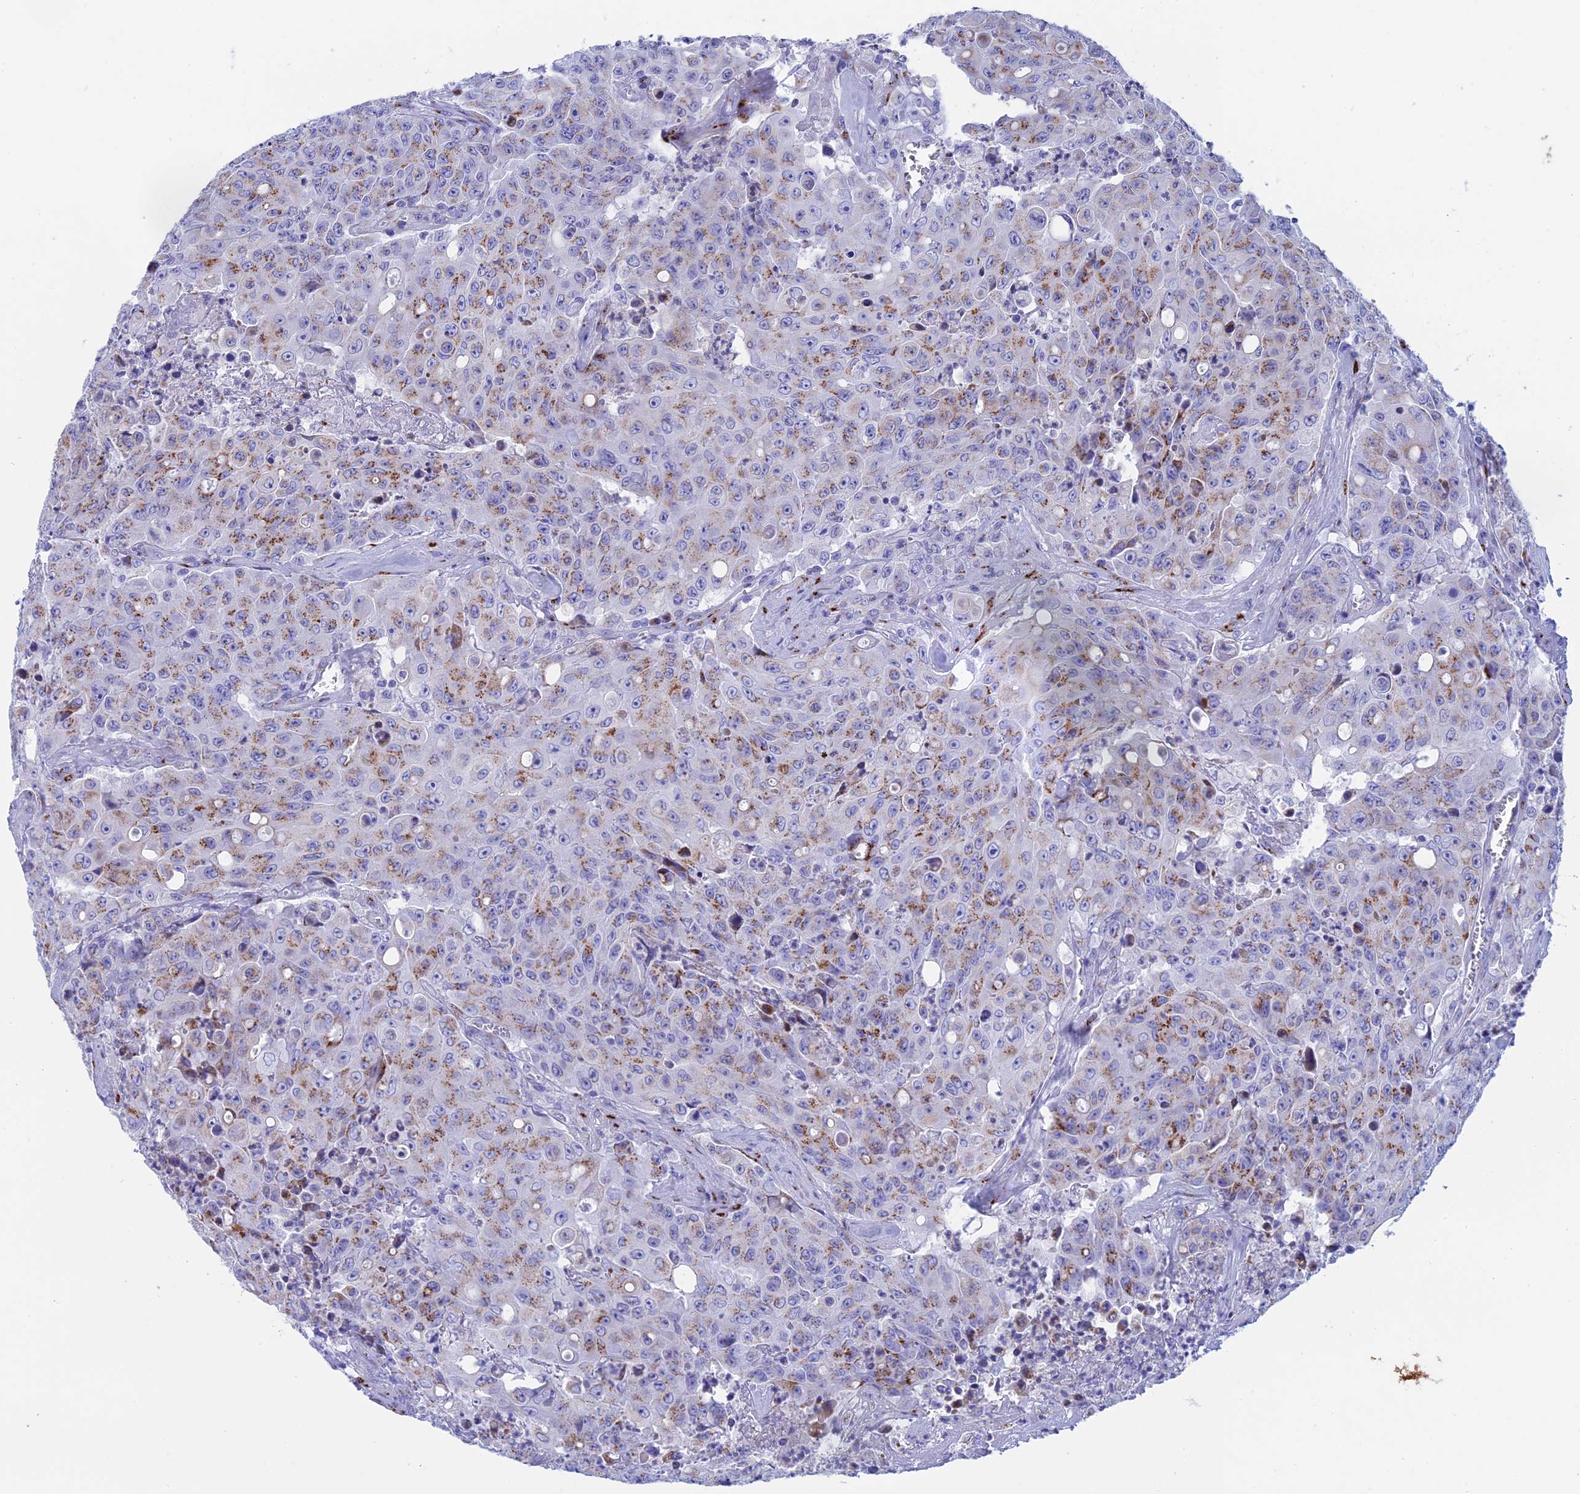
{"staining": {"intensity": "moderate", "quantity": "<25%", "location": "cytoplasmic/membranous"}, "tissue": "colorectal cancer", "cell_type": "Tumor cells", "image_type": "cancer", "snomed": [{"axis": "morphology", "description": "Adenocarcinoma, NOS"}, {"axis": "topography", "description": "Colon"}], "caption": "Immunohistochemical staining of human colorectal adenocarcinoma exhibits moderate cytoplasmic/membranous protein staining in about <25% of tumor cells.", "gene": "ERICH4", "patient": {"sex": "male", "age": 51}}